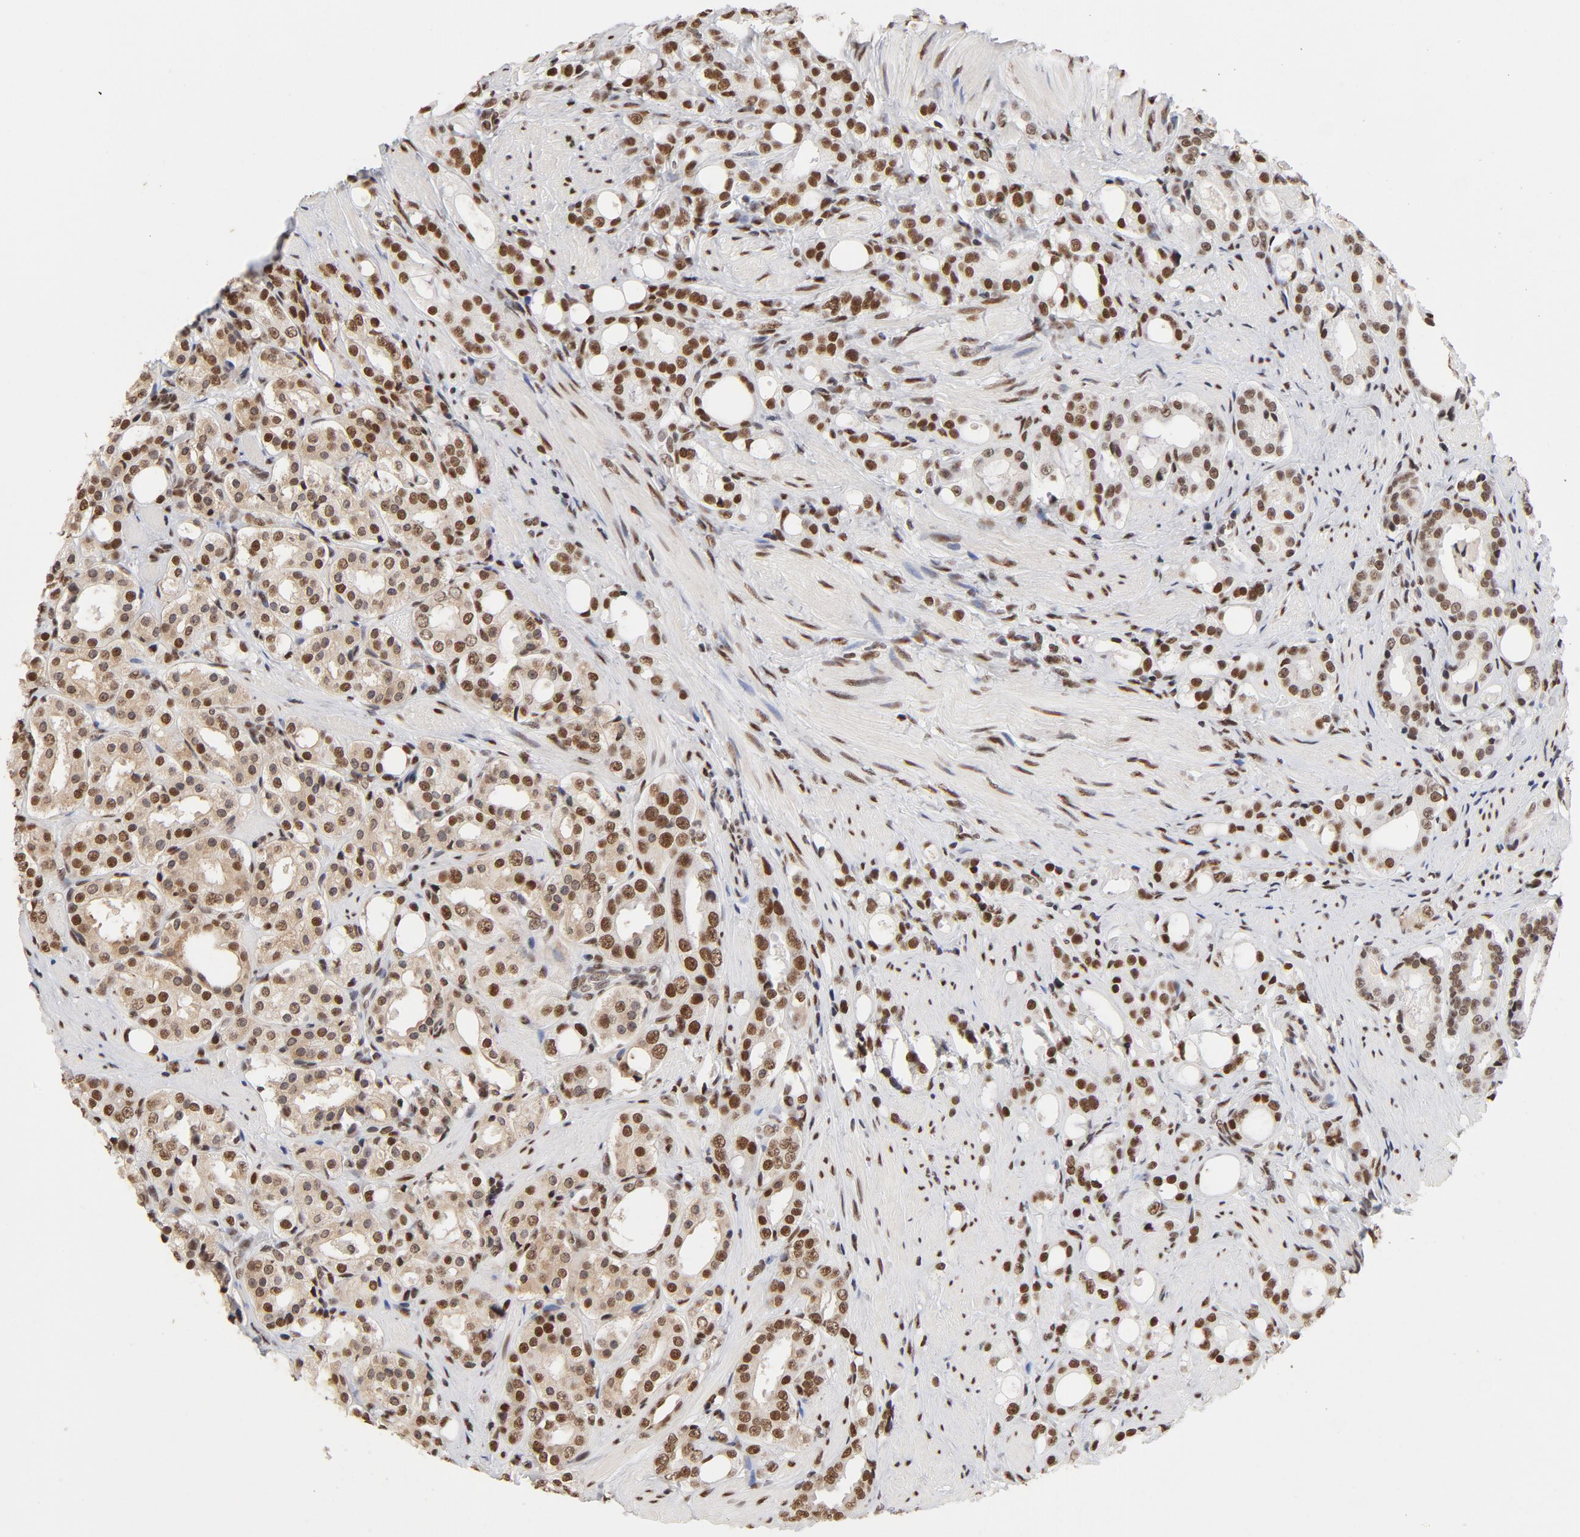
{"staining": {"intensity": "moderate", "quantity": ">75%", "location": "cytoplasmic/membranous,nuclear"}, "tissue": "prostate cancer", "cell_type": "Tumor cells", "image_type": "cancer", "snomed": [{"axis": "morphology", "description": "Adenocarcinoma, Medium grade"}, {"axis": "topography", "description": "Prostate"}], "caption": "A photomicrograph of human prostate cancer stained for a protein reveals moderate cytoplasmic/membranous and nuclear brown staining in tumor cells. Nuclei are stained in blue.", "gene": "TP53BP1", "patient": {"sex": "male", "age": 60}}